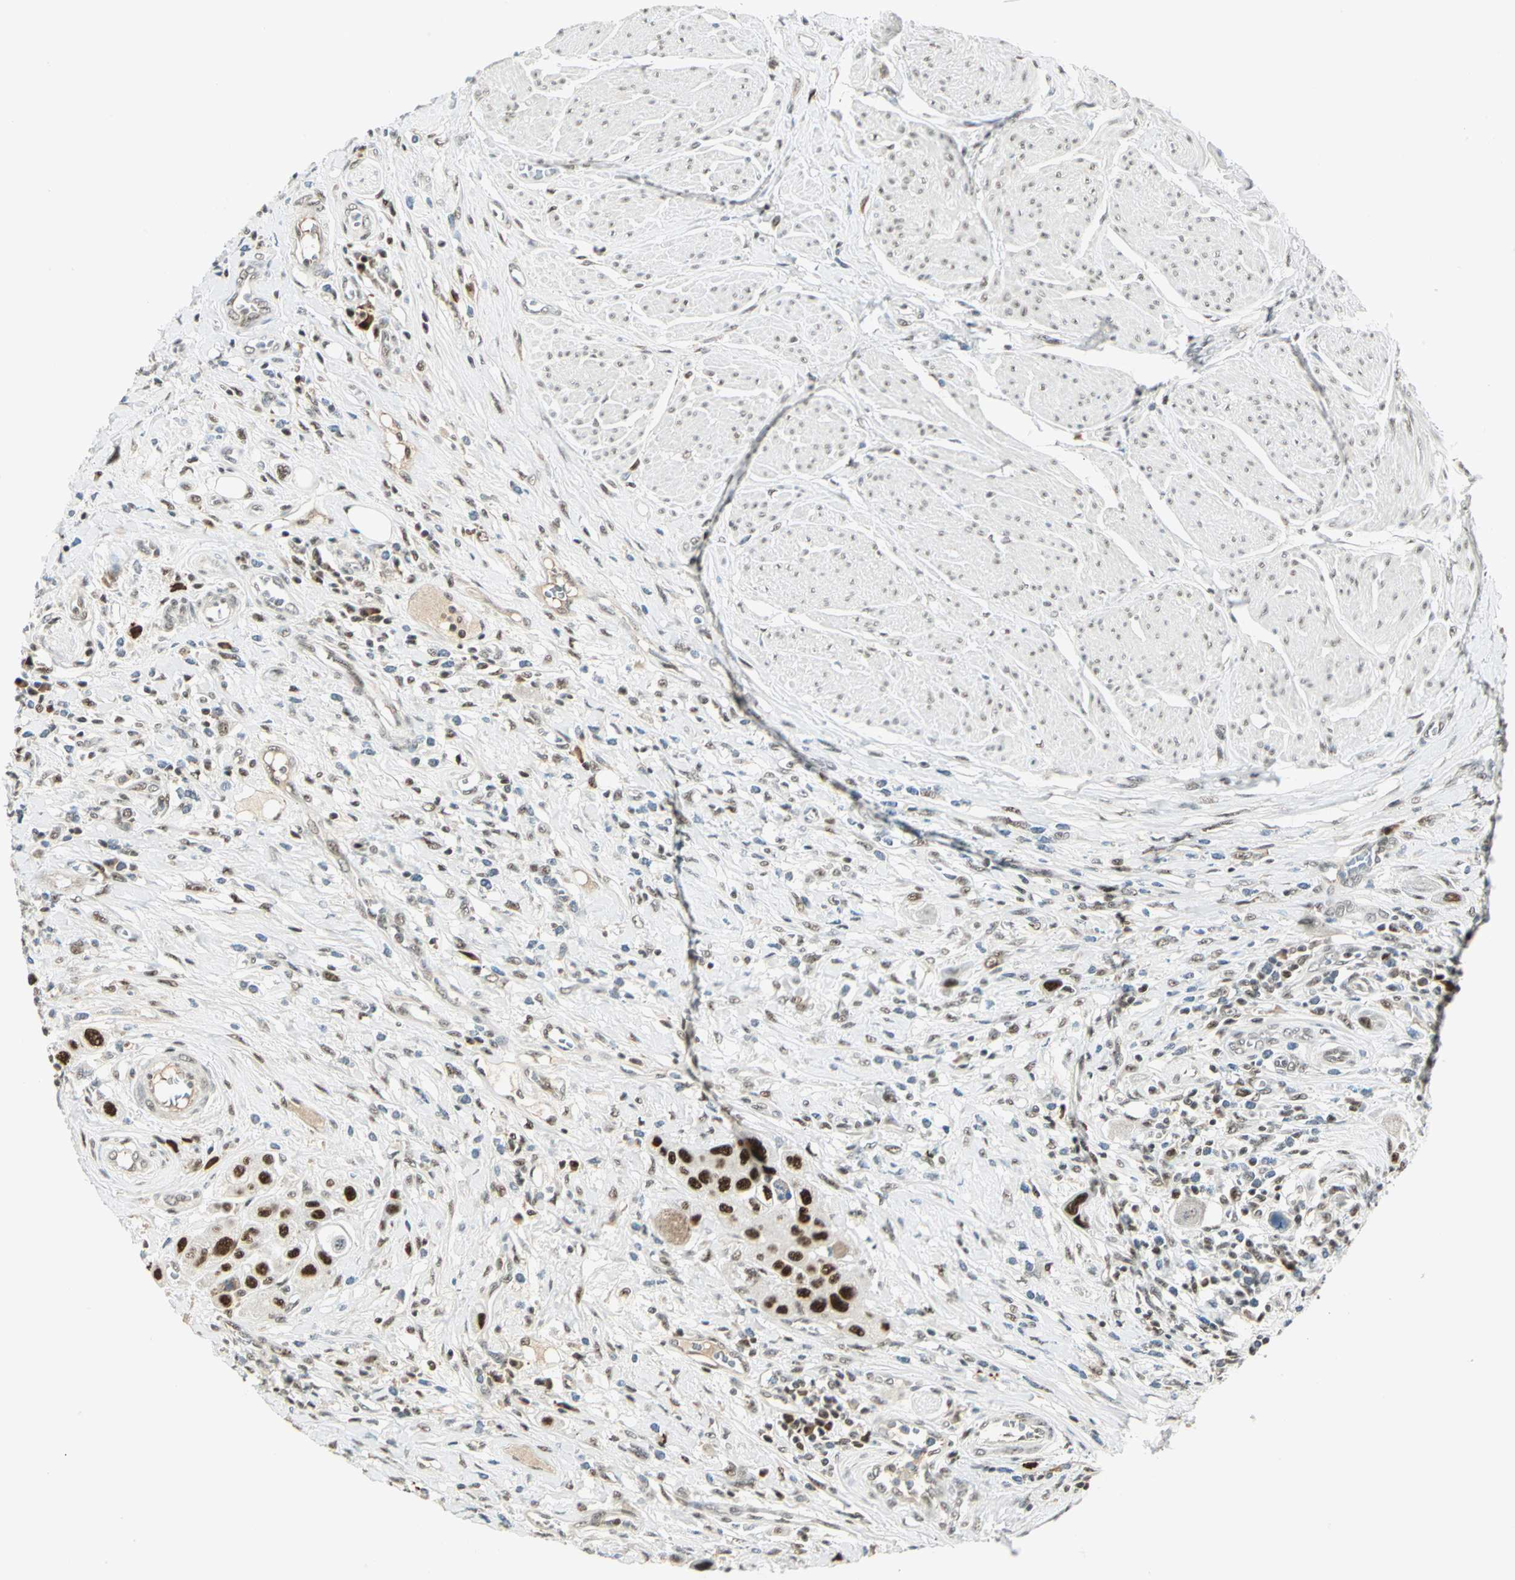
{"staining": {"intensity": "strong", "quantity": ">75%", "location": "nuclear"}, "tissue": "urothelial cancer", "cell_type": "Tumor cells", "image_type": "cancer", "snomed": [{"axis": "morphology", "description": "Urothelial carcinoma, High grade"}, {"axis": "topography", "description": "Urinary bladder"}], "caption": "Urothelial carcinoma (high-grade) was stained to show a protein in brown. There is high levels of strong nuclear staining in about >75% of tumor cells.", "gene": "CCNT1", "patient": {"sex": "male", "age": 50}}